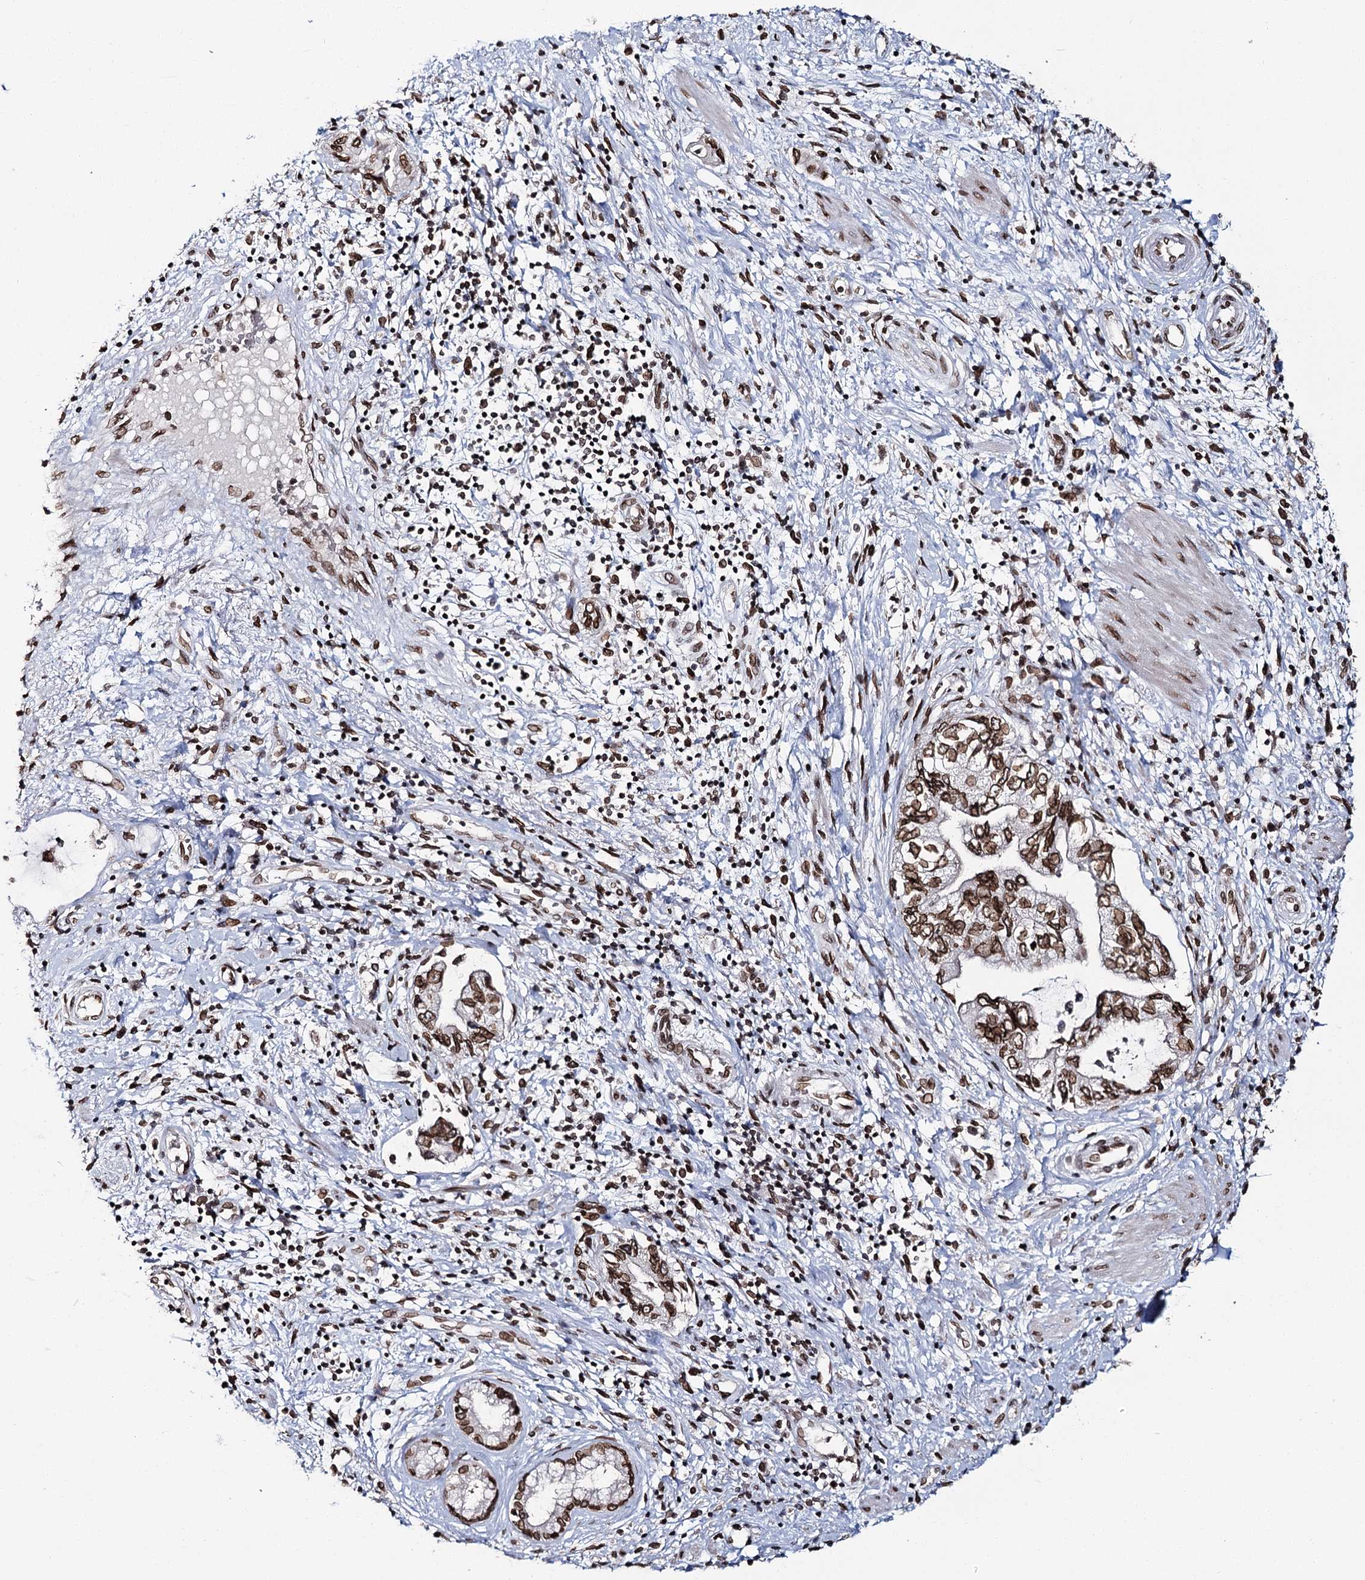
{"staining": {"intensity": "strong", "quantity": ">75%", "location": "cytoplasmic/membranous,nuclear"}, "tissue": "pancreatic cancer", "cell_type": "Tumor cells", "image_type": "cancer", "snomed": [{"axis": "morphology", "description": "Adenocarcinoma, NOS"}, {"axis": "topography", "description": "Pancreas"}], "caption": "IHC image of neoplastic tissue: human adenocarcinoma (pancreatic) stained using immunohistochemistry shows high levels of strong protein expression localized specifically in the cytoplasmic/membranous and nuclear of tumor cells, appearing as a cytoplasmic/membranous and nuclear brown color.", "gene": "KIAA0930", "patient": {"sex": "female", "age": 73}}